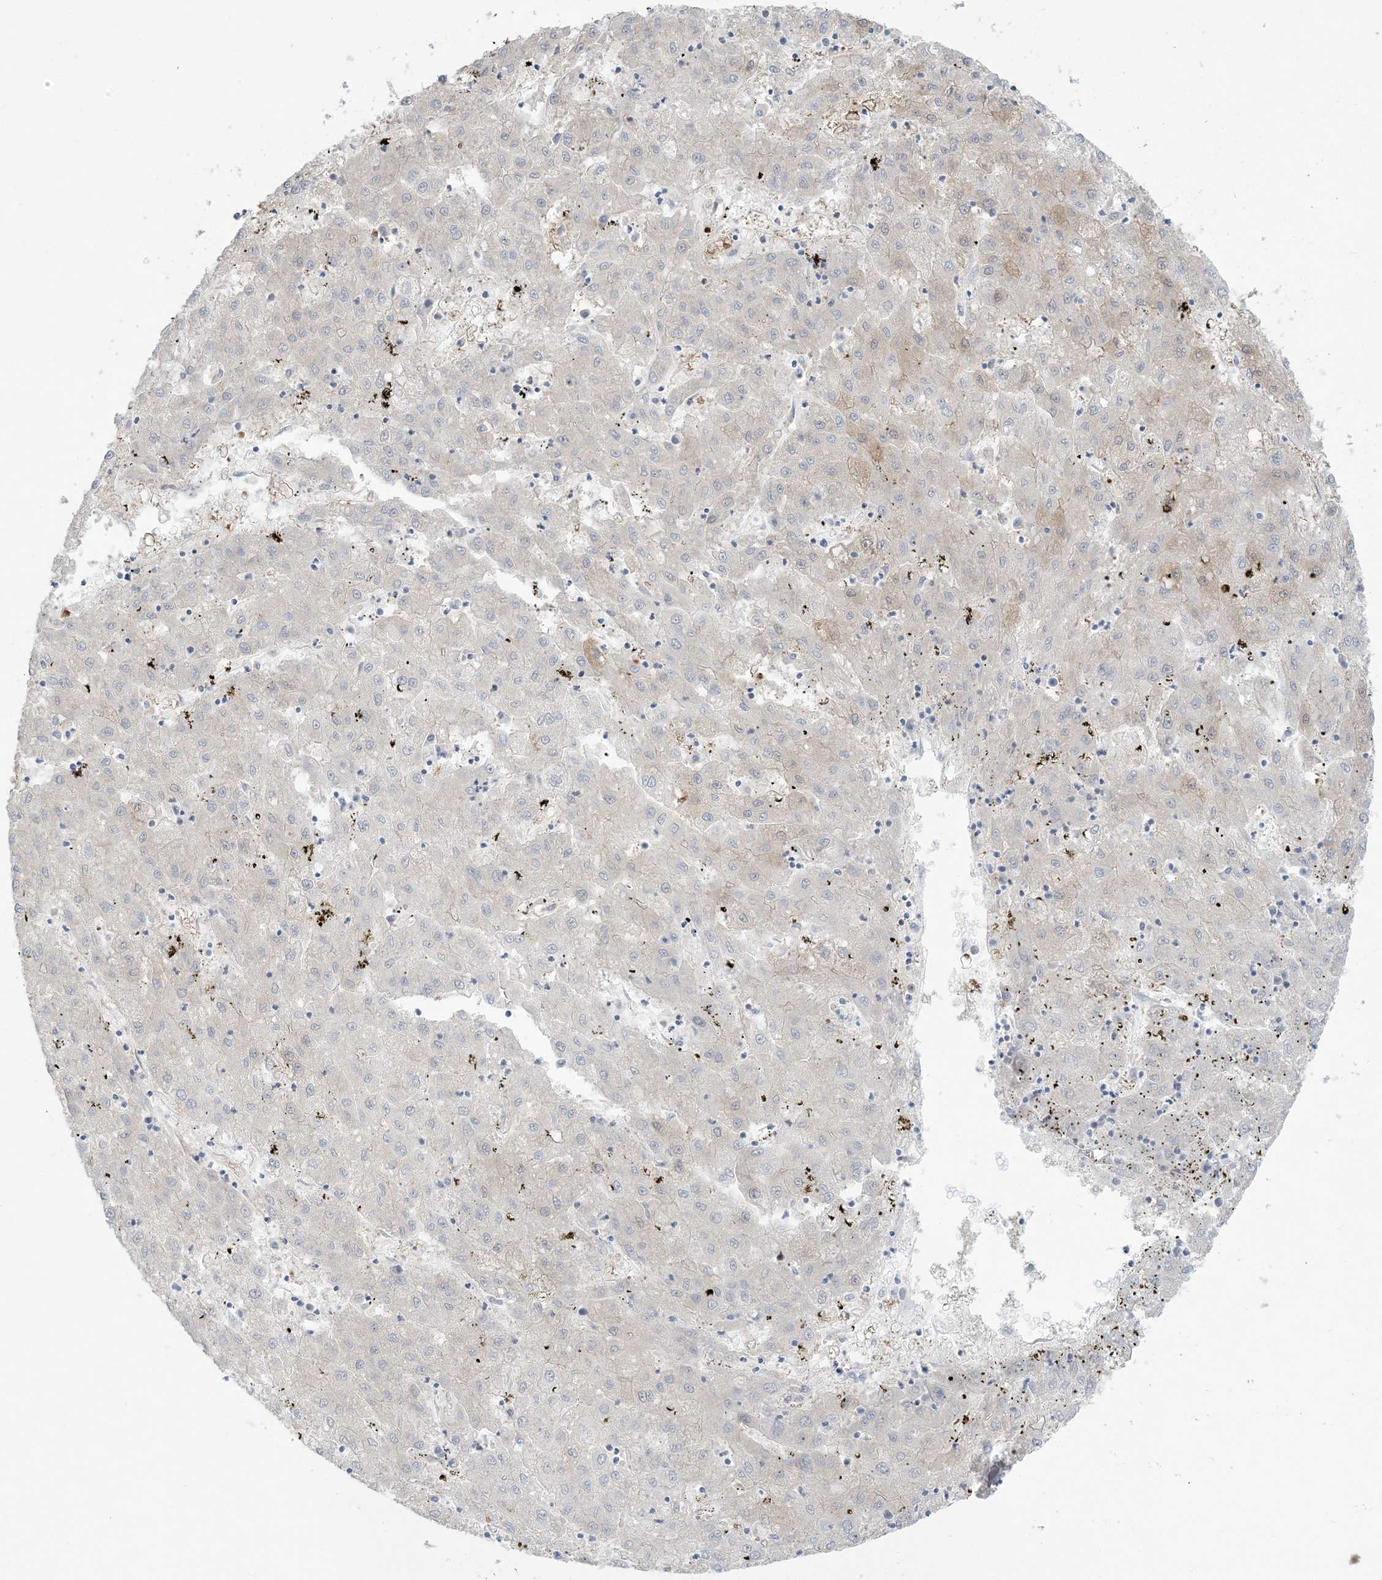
{"staining": {"intensity": "weak", "quantity": "<25%", "location": "cytoplasmic/membranous"}, "tissue": "liver cancer", "cell_type": "Tumor cells", "image_type": "cancer", "snomed": [{"axis": "morphology", "description": "Carcinoma, Hepatocellular, NOS"}, {"axis": "topography", "description": "Liver"}], "caption": "DAB (3,3'-diaminobenzidine) immunohistochemical staining of hepatocellular carcinoma (liver) shows no significant positivity in tumor cells. (Brightfield microscopy of DAB IHC at high magnification).", "gene": "NRBP2", "patient": {"sex": "male", "age": 72}}